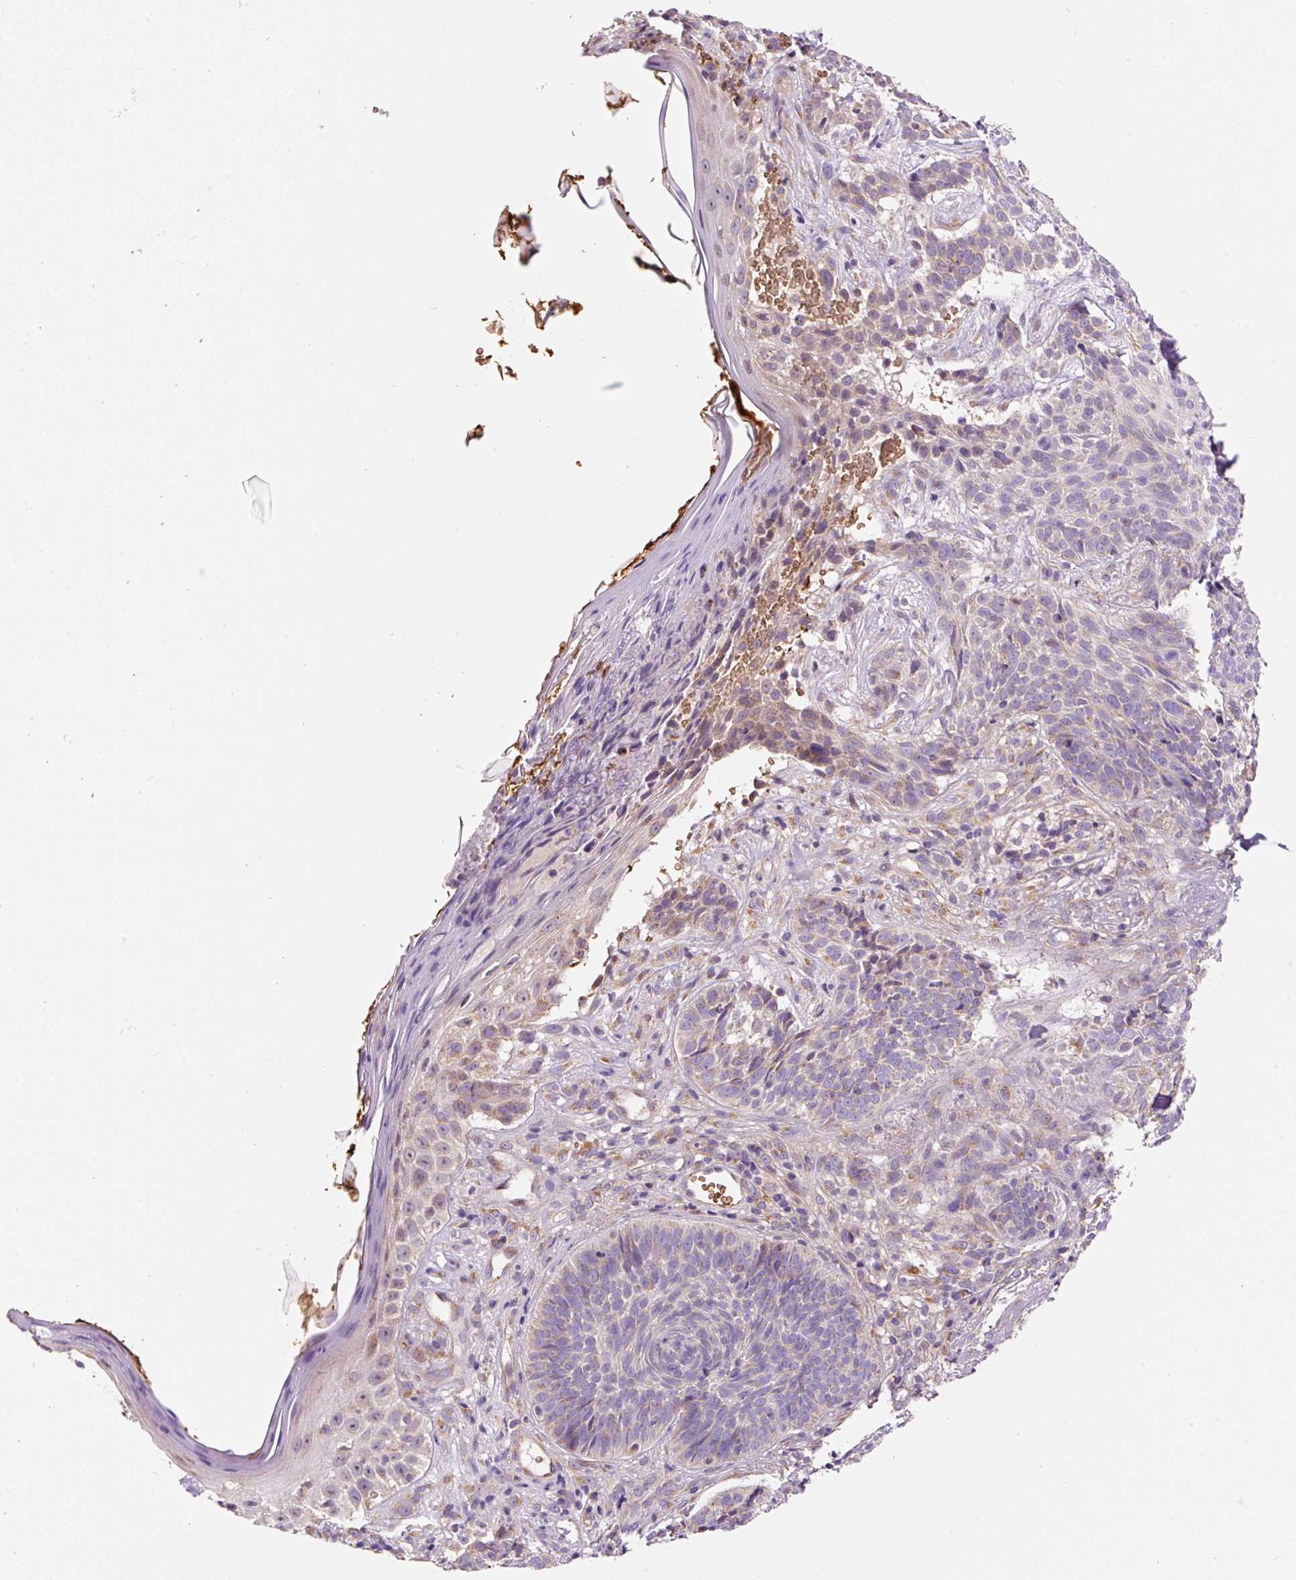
{"staining": {"intensity": "moderate", "quantity": "<25%", "location": "cytoplasmic/membranous"}, "tissue": "skin cancer", "cell_type": "Tumor cells", "image_type": "cancer", "snomed": [{"axis": "morphology", "description": "Basal cell carcinoma"}, {"axis": "topography", "description": "Skin"}], "caption": "Protein expression analysis of basal cell carcinoma (skin) exhibits moderate cytoplasmic/membranous positivity in about <25% of tumor cells.", "gene": "PRRC2A", "patient": {"sex": "male", "age": 70}}